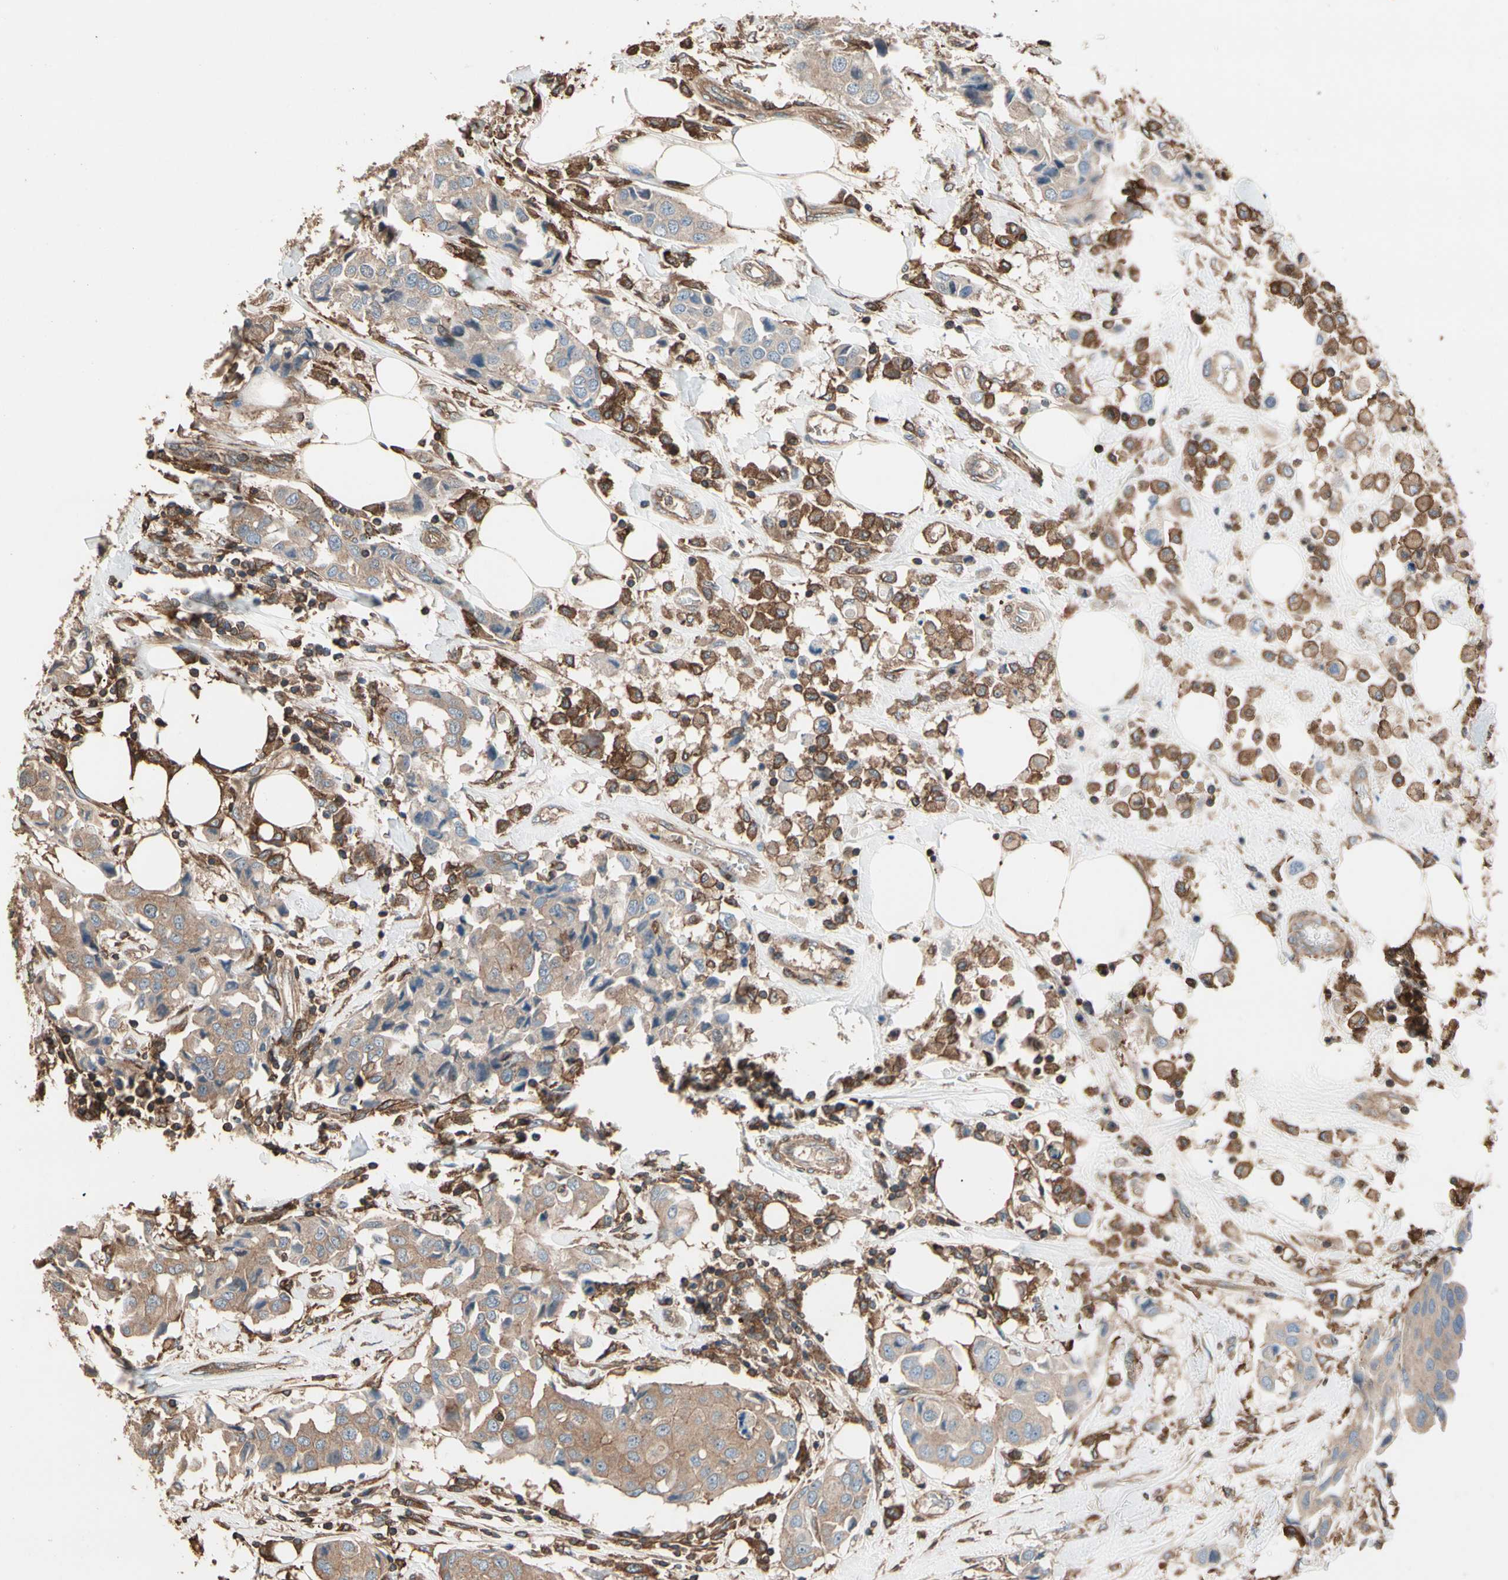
{"staining": {"intensity": "moderate", "quantity": ">75%", "location": "cytoplasmic/membranous"}, "tissue": "breast cancer", "cell_type": "Tumor cells", "image_type": "cancer", "snomed": [{"axis": "morphology", "description": "Duct carcinoma"}, {"axis": "topography", "description": "Breast"}], "caption": "Brown immunohistochemical staining in human breast intraductal carcinoma demonstrates moderate cytoplasmic/membranous positivity in about >75% of tumor cells.", "gene": "AGBL2", "patient": {"sex": "female", "age": 80}}